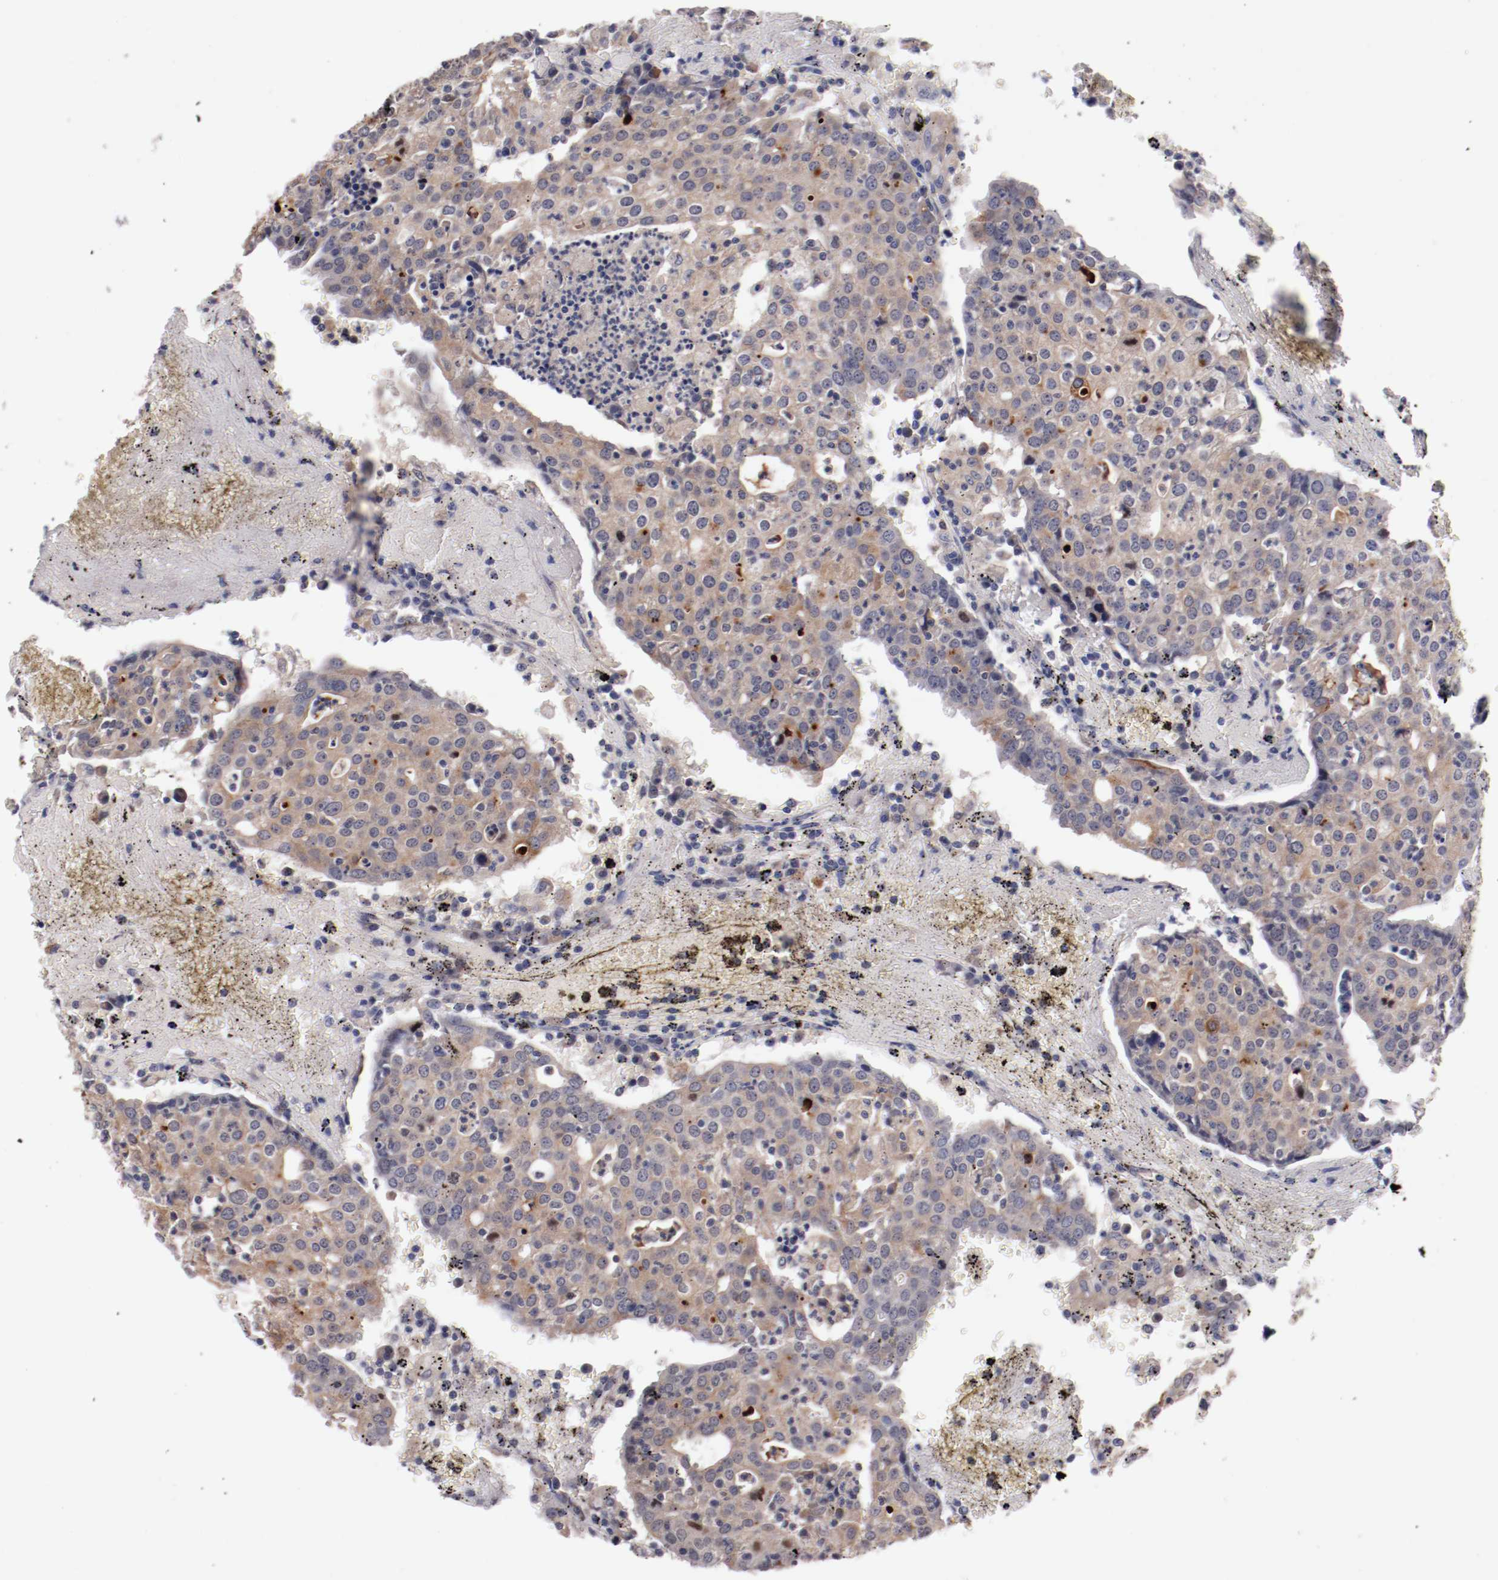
{"staining": {"intensity": "moderate", "quantity": ">75%", "location": "cytoplasmic/membranous"}, "tissue": "head and neck cancer", "cell_type": "Tumor cells", "image_type": "cancer", "snomed": [{"axis": "morphology", "description": "Adenocarcinoma, NOS"}, {"axis": "topography", "description": "Salivary gland"}, {"axis": "topography", "description": "Head-Neck"}], "caption": "Tumor cells show medium levels of moderate cytoplasmic/membranous positivity in approximately >75% of cells in head and neck adenocarcinoma.", "gene": "FAM81A", "patient": {"sex": "female", "age": 65}}